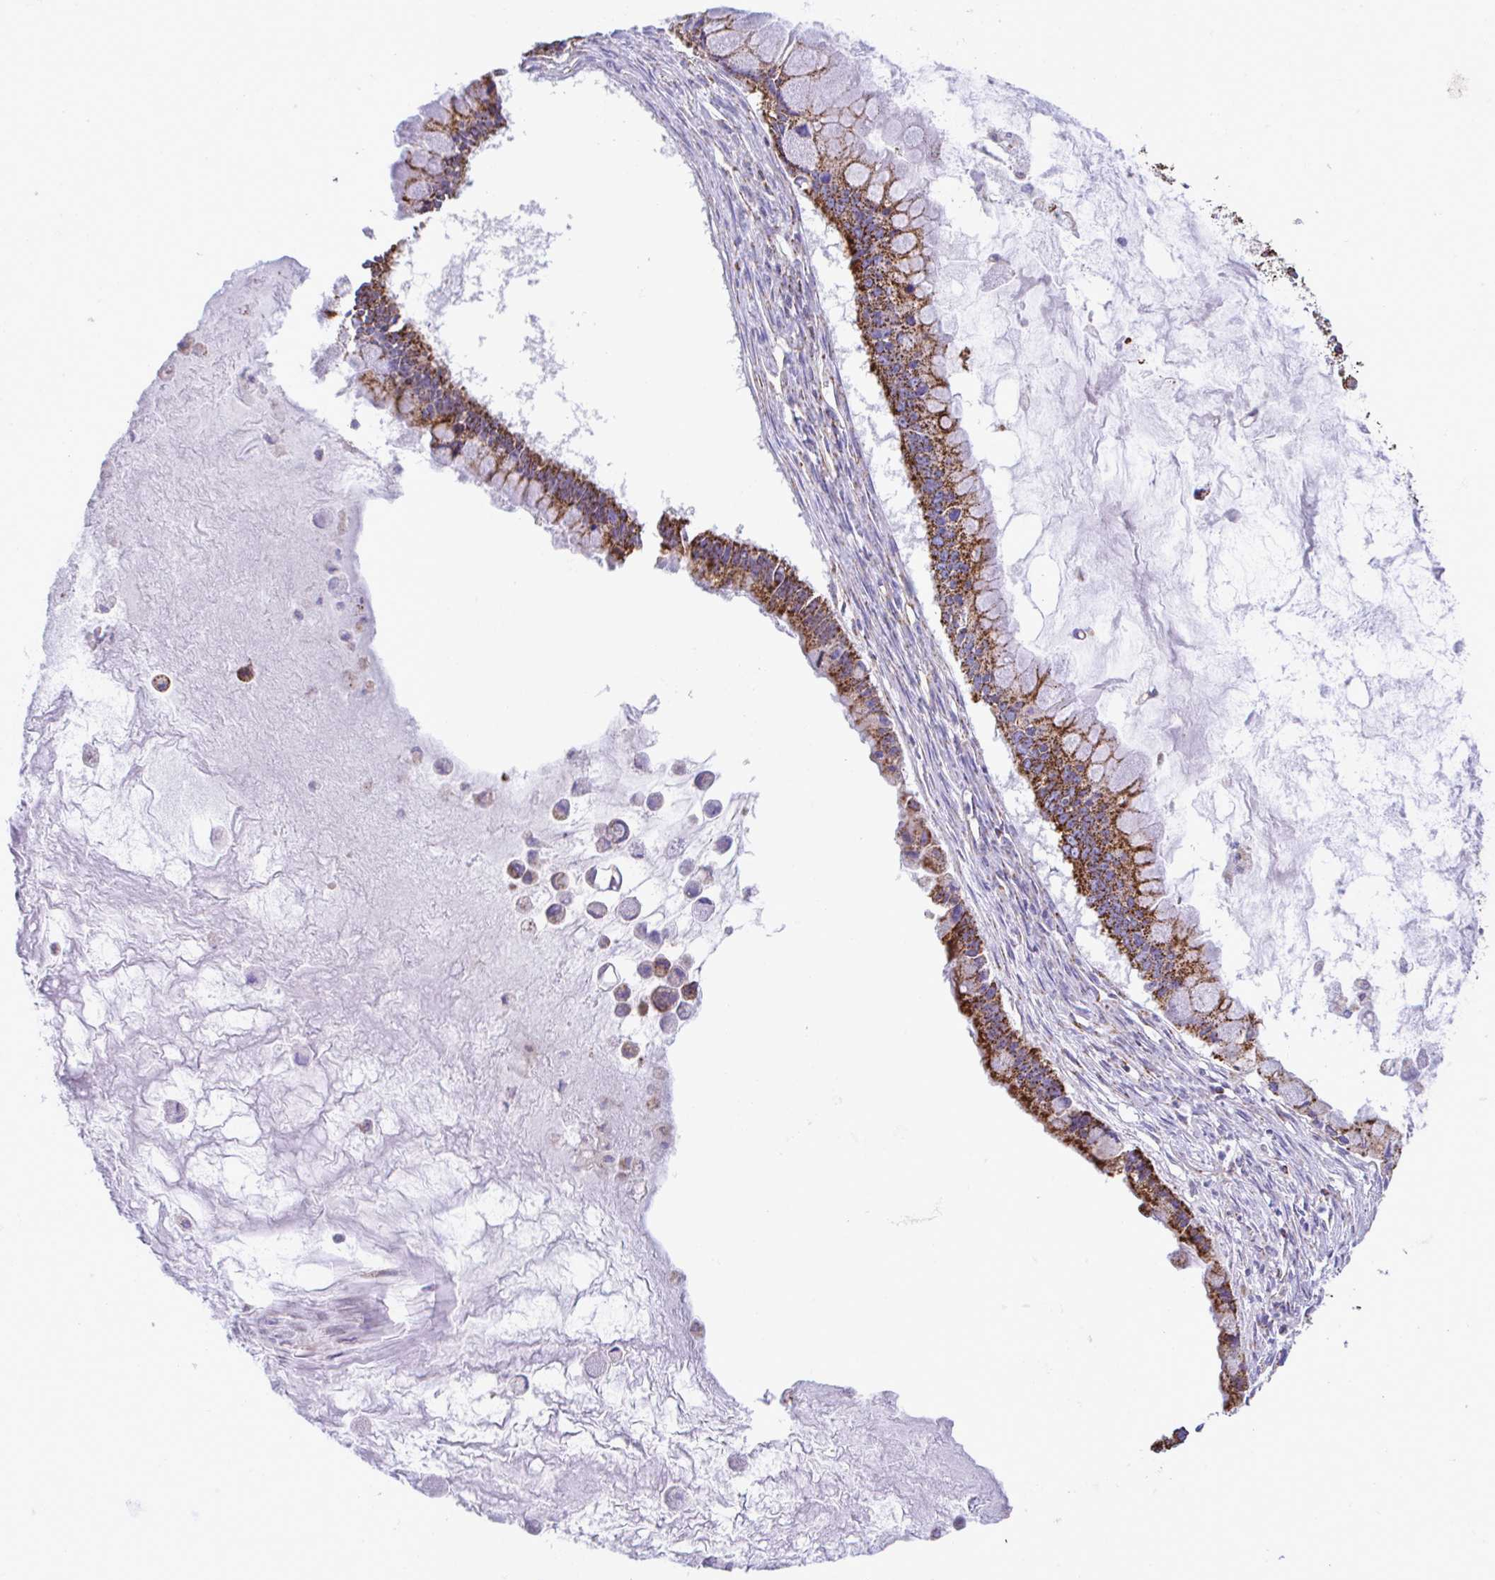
{"staining": {"intensity": "strong", "quantity": ">75%", "location": "cytoplasmic/membranous"}, "tissue": "ovarian cancer", "cell_type": "Tumor cells", "image_type": "cancer", "snomed": [{"axis": "morphology", "description": "Cystadenocarcinoma, mucinous, NOS"}, {"axis": "topography", "description": "Ovary"}], "caption": "Immunohistochemistry histopathology image of neoplastic tissue: ovarian cancer stained using IHC shows high levels of strong protein expression localized specifically in the cytoplasmic/membranous of tumor cells, appearing as a cytoplasmic/membranous brown color.", "gene": "PCMTD2", "patient": {"sex": "female", "age": 63}}